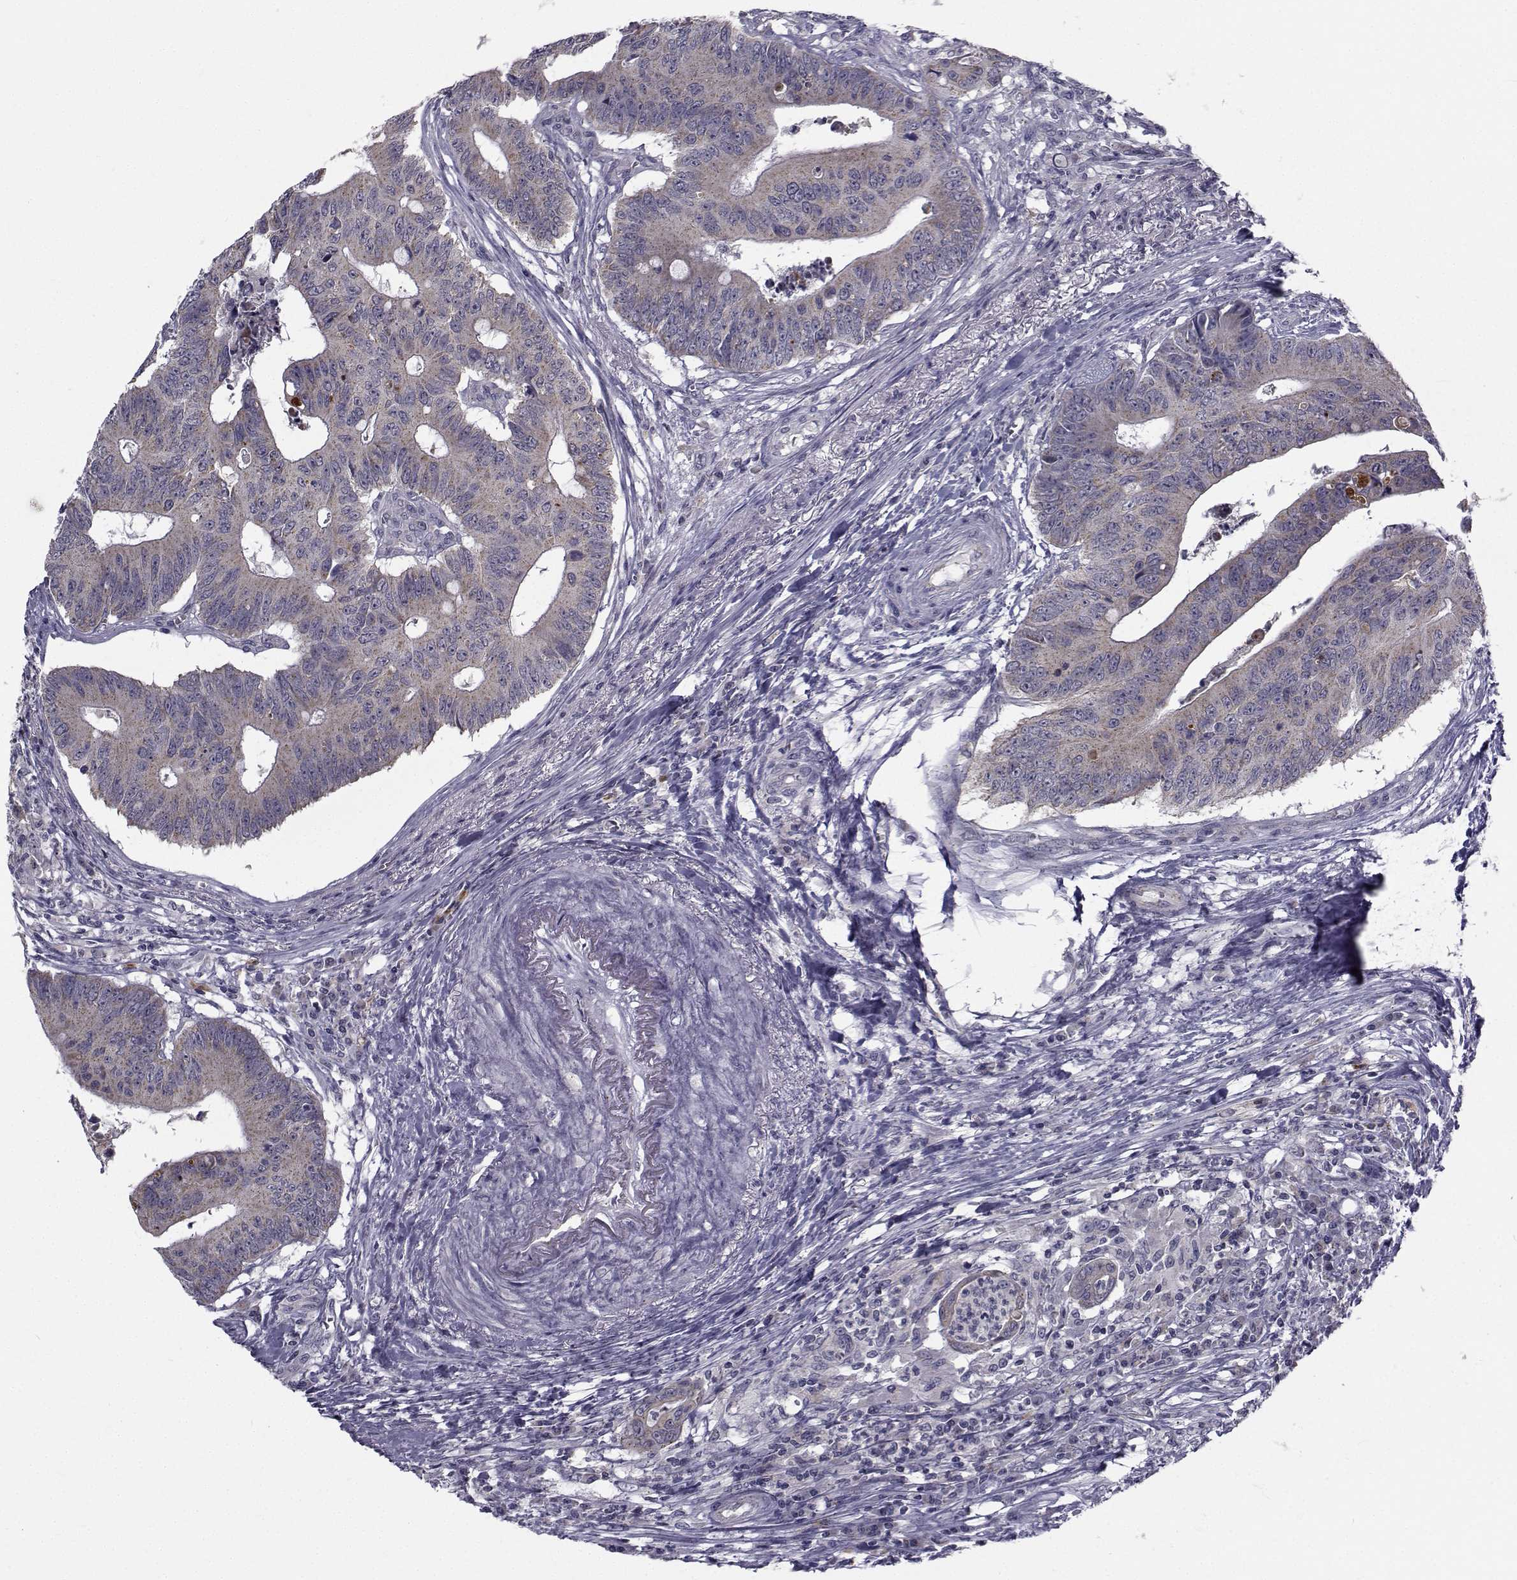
{"staining": {"intensity": "weak", "quantity": "25%-75%", "location": "cytoplasmic/membranous"}, "tissue": "colorectal cancer", "cell_type": "Tumor cells", "image_type": "cancer", "snomed": [{"axis": "morphology", "description": "Adenocarcinoma, NOS"}, {"axis": "topography", "description": "Colon"}], "caption": "Protein expression analysis of human colorectal adenocarcinoma reveals weak cytoplasmic/membranous positivity in about 25%-75% of tumor cells. Nuclei are stained in blue.", "gene": "ANGPT1", "patient": {"sex": "male", "age": 84}}